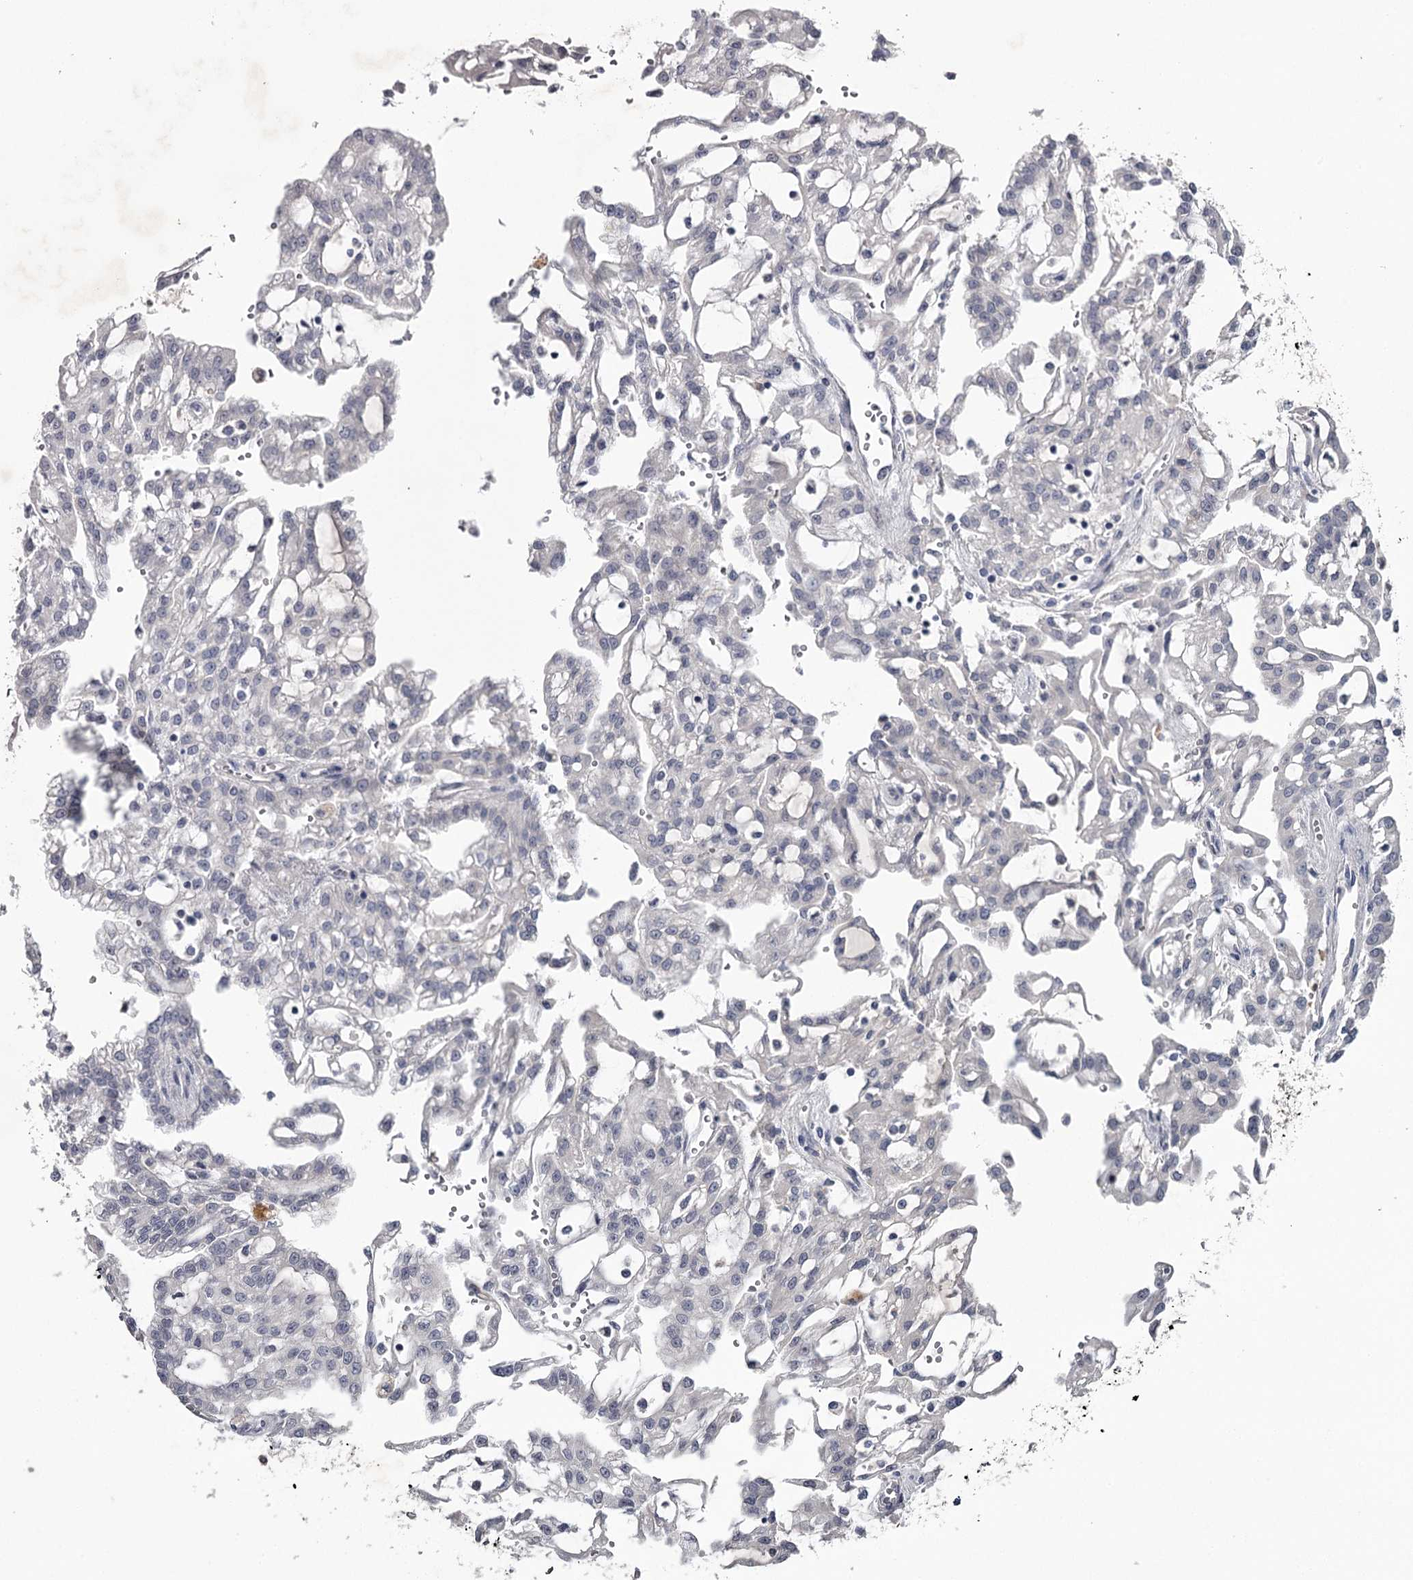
{"staining": {"intensity": "negative", "quantity": "none", "location": "none"}, "tissue": "renal cancer", "cell_type": "Tumor cells", "image_type": "cancer", "snomed": [{"axis": "morphology", "description": "Adenocarcinoma, NOS"}, {"axis": "topography", "description": "Kidney"}], "caption": "A photomicrograph of renal cancer stained for a protein shows no brown staining in tumor cells. (Immunohistochemistry, brightfield microscopy, high magnification).", "gene": "FDXACB1", "patient": {"sex": "male", "age": 63}}